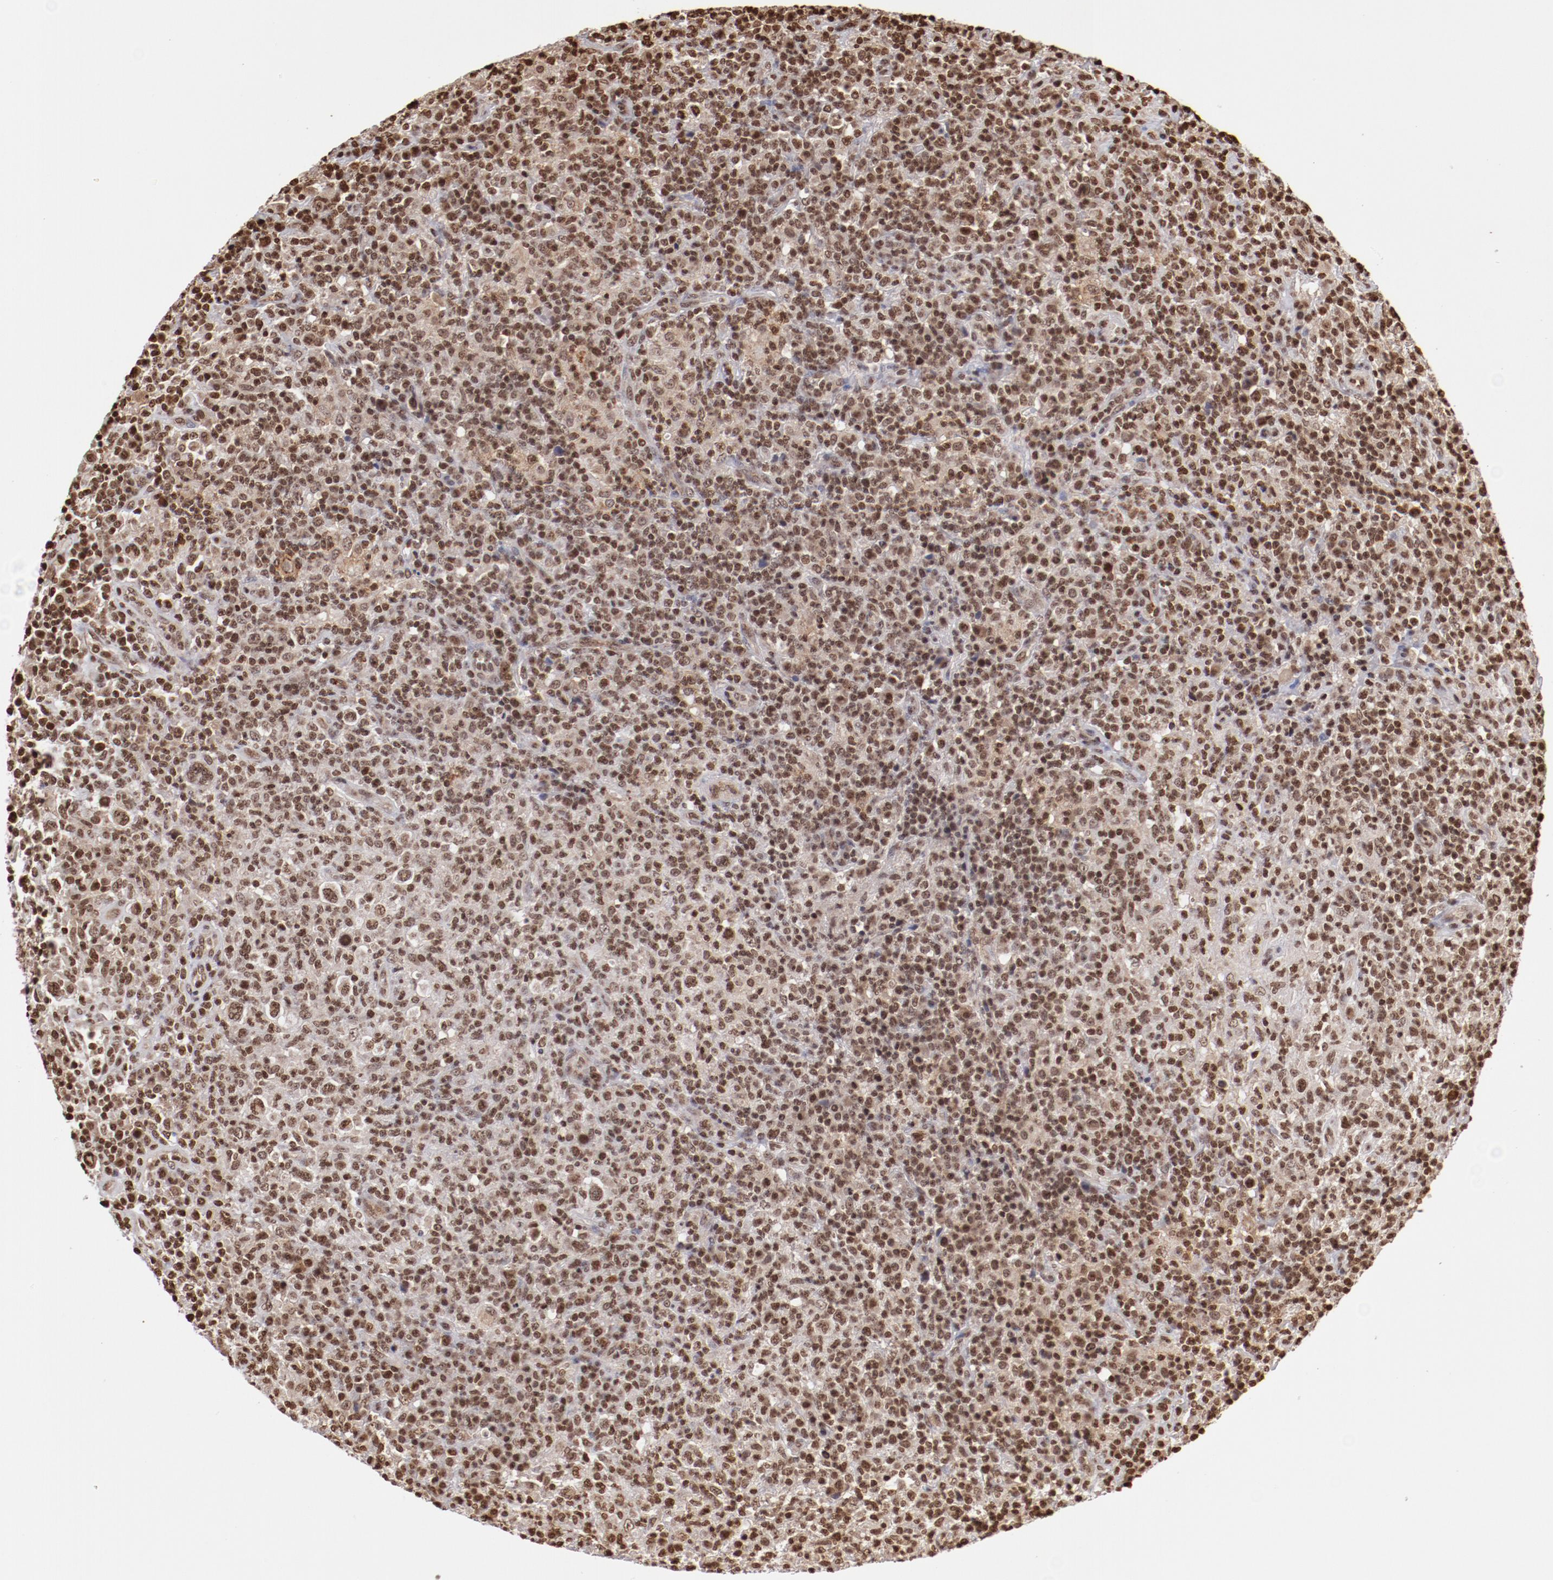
{"staining": {"intensity": "moderate", "quantity": ">75%", "location": "nuclear"}, "tissue": "lymphoma", "cell_type": "Tumor cells", "image_type": "cancer", "snomed": [{"axis": "morphology", "description": "Hodgkin's disease, NOS"}, {"axis": "topography", "description": "Lymph node"}], "caption": "Protein expression by IHC displays moderate nuclear expression in about >75% of tumor cells in lymphoma.", "gene": "ABL2", "patient": {"sex": "male", "age": 65}}